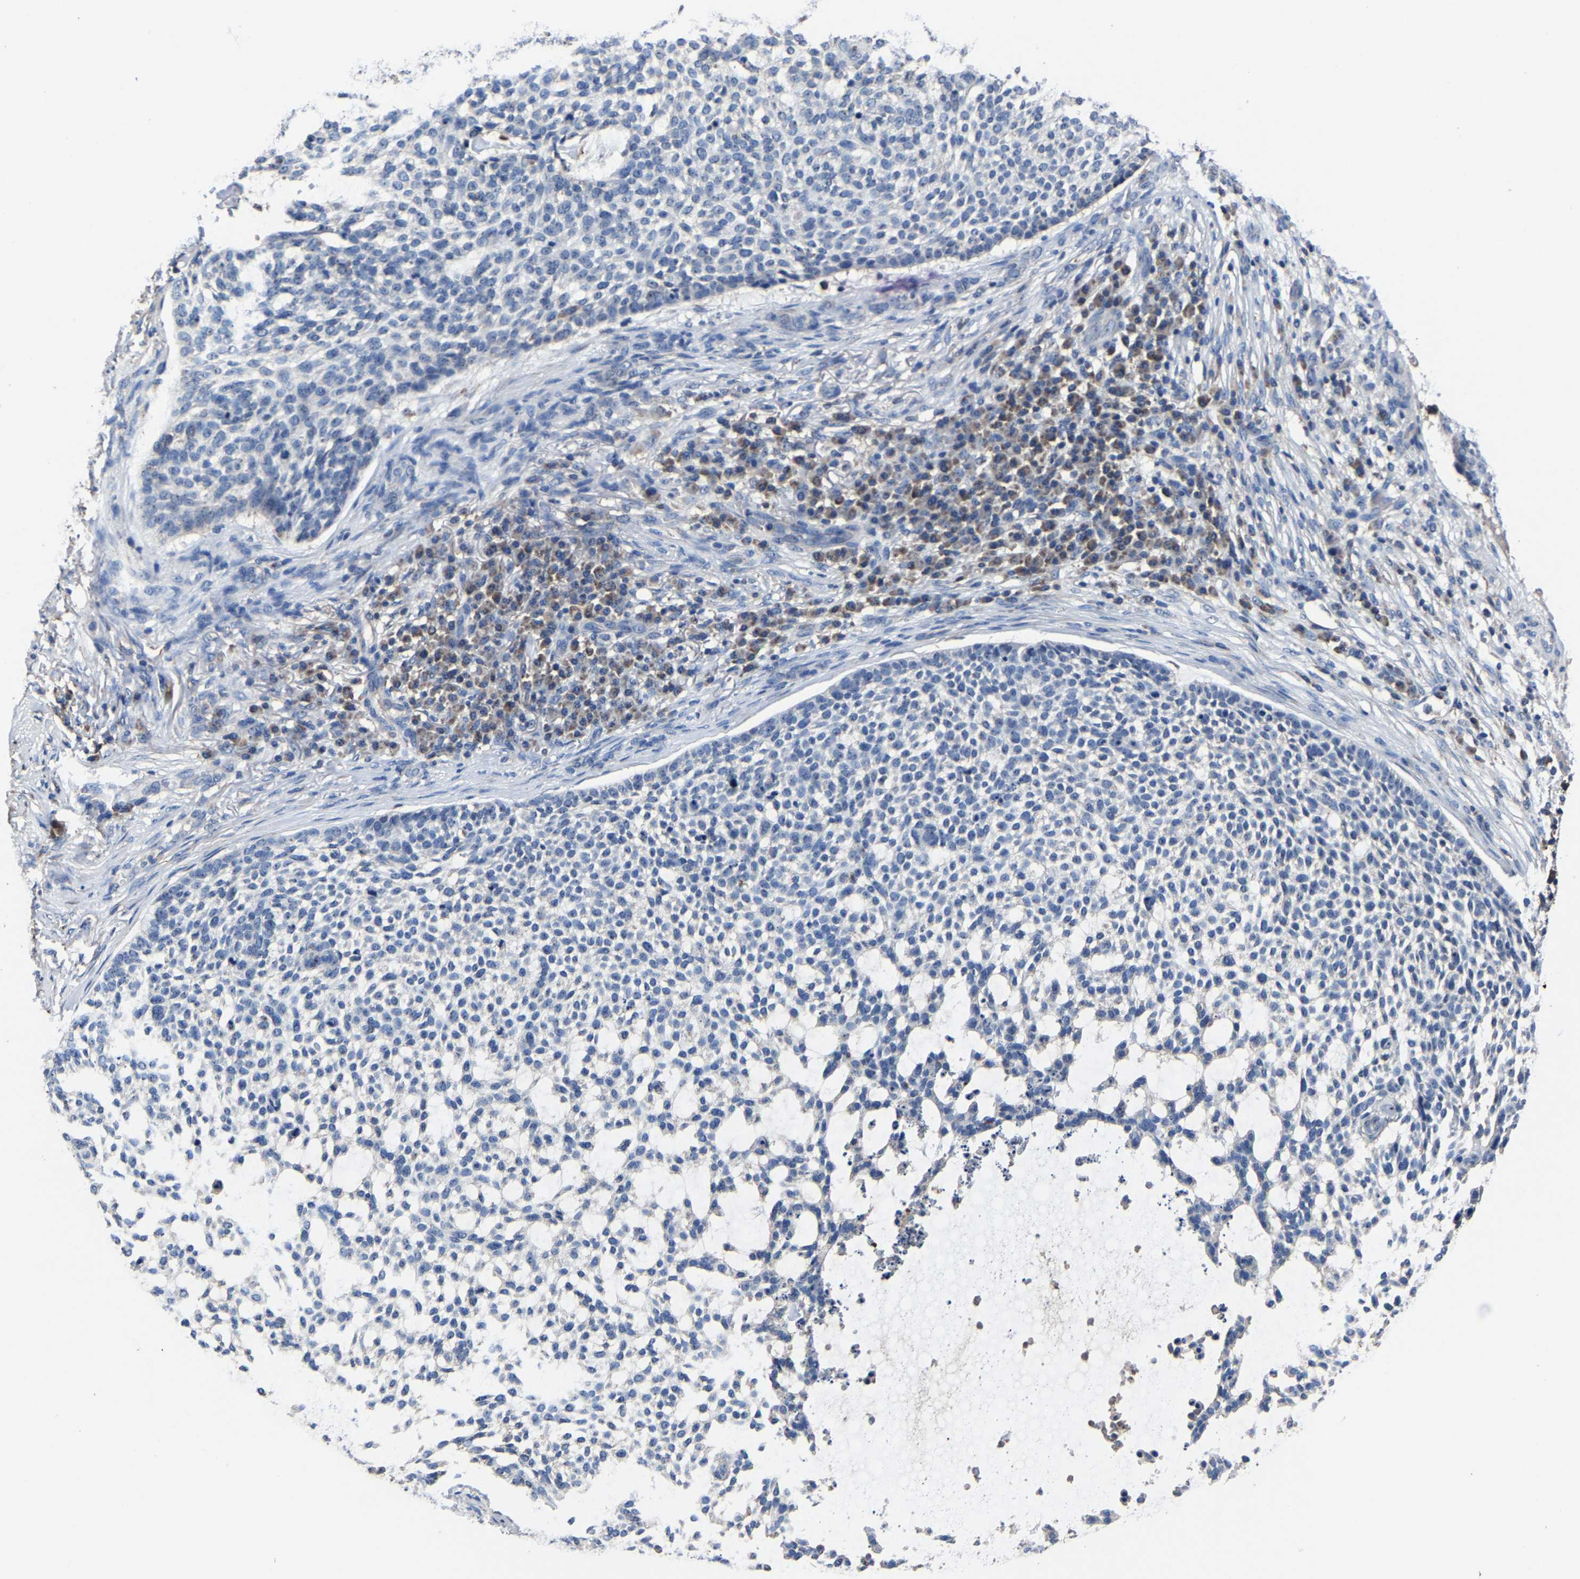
{"staining": {"intensity": "negative", "quantity": "none", "location": "none"}, "tissue": "skin cancer", "cell_type": "Tumor cells", "image_type": "cancer", "snomed": [{"axis": "morphology", "description": "Basal cell carcinoma"}, {"axis": "topography", "description": "Skin"}], "caption": "Protein analysis of skin cancer (basal cell carcinoma) shows no significant positivity in tumor cells.", "gene": "ZCCHC7", "patient": {"sex": "female", "age": 64}}